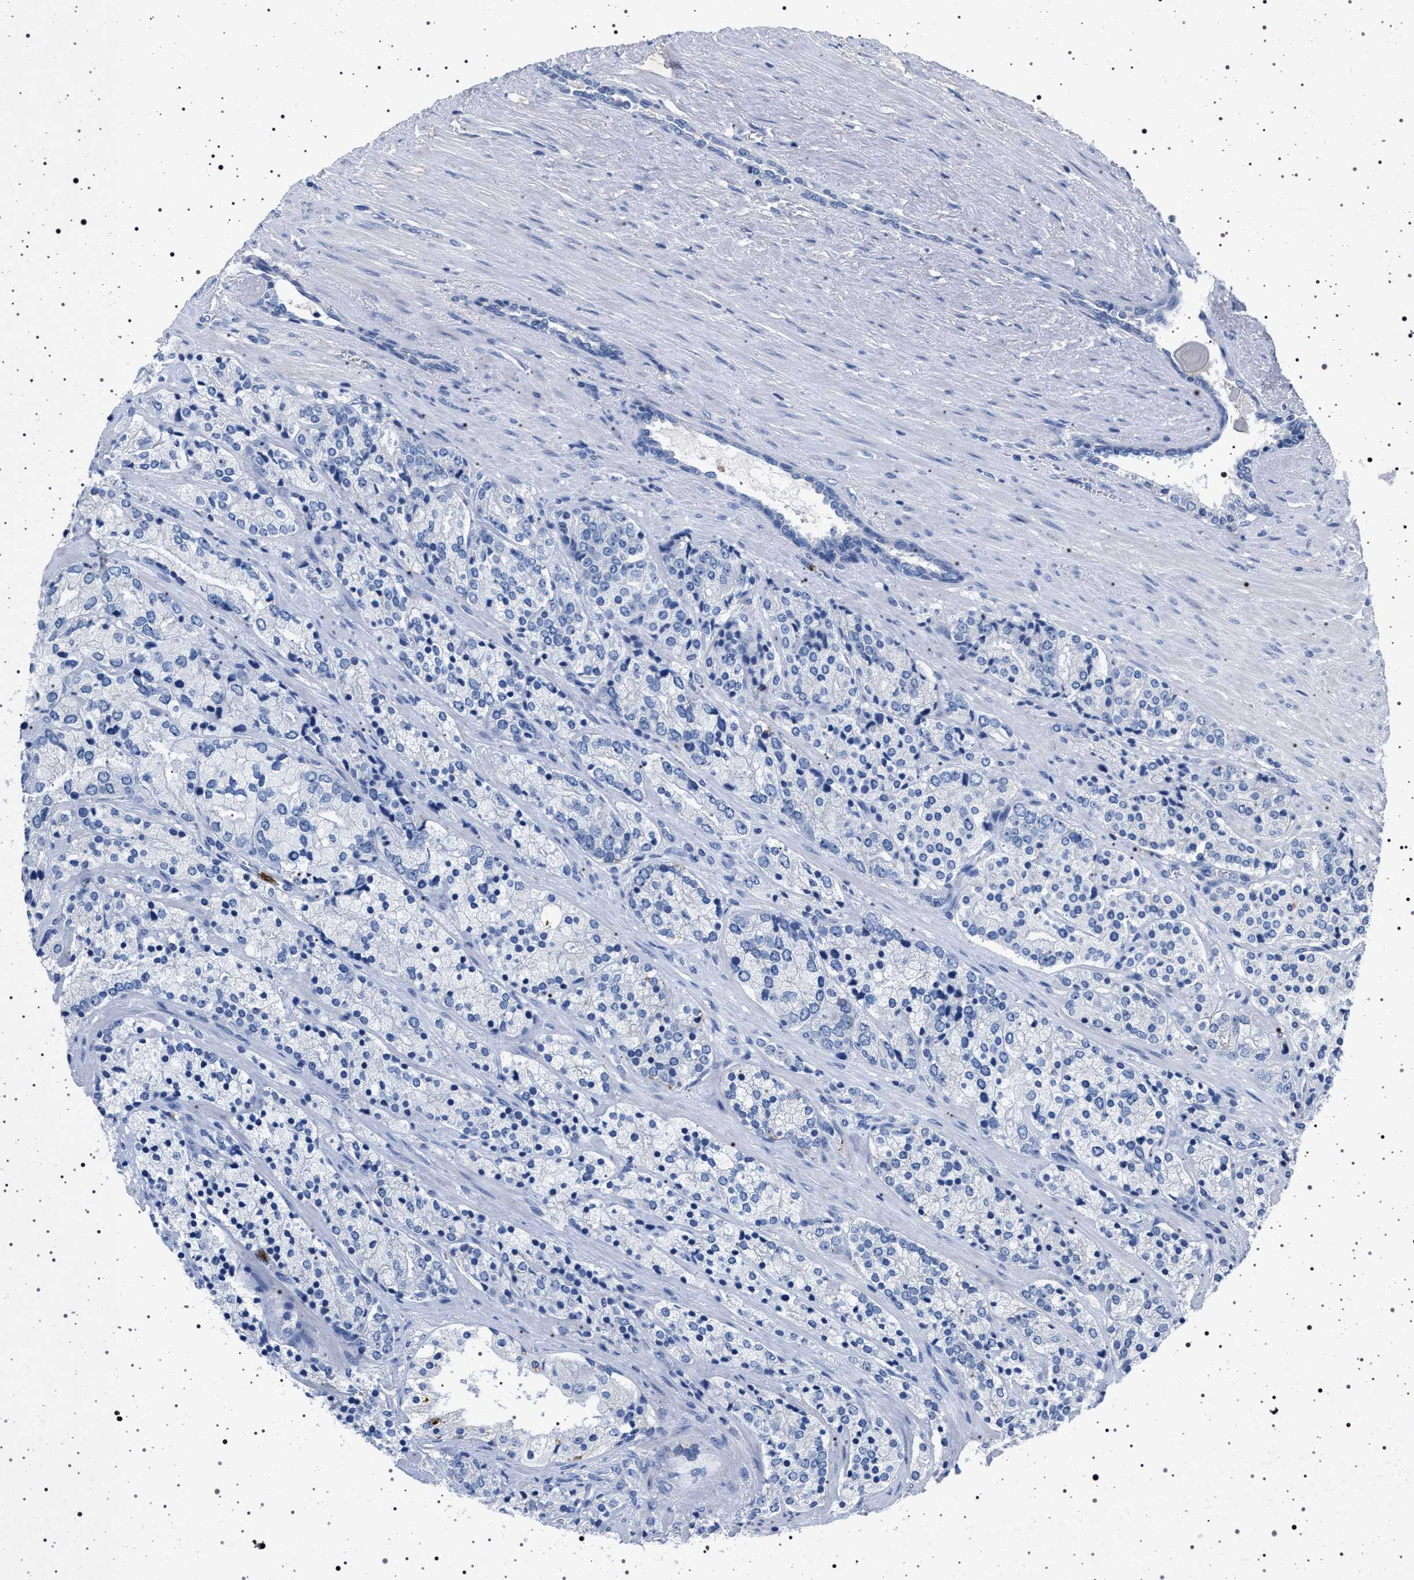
{"staining": {"intensity": "negative", "quantity": "none", "location": "none"}, "tissue": "prostate cancer", "cell_type": "Tumor cells", "image_type": "cancer", "snomed": [{"axis": "morphology", "description": "Adenocarcinoma, High grade"}, {"axis": "topography", "description": "Prostate"}], "caption": "DAB (3,3'-diaminobenzidine) immunohistochemical staining of prostate cancer (high-grade adenocarcinoma) reveals no significant positivity in tumor cells.", "gene": "NAT9", "patient": {"sex": "male", "age": 71}}